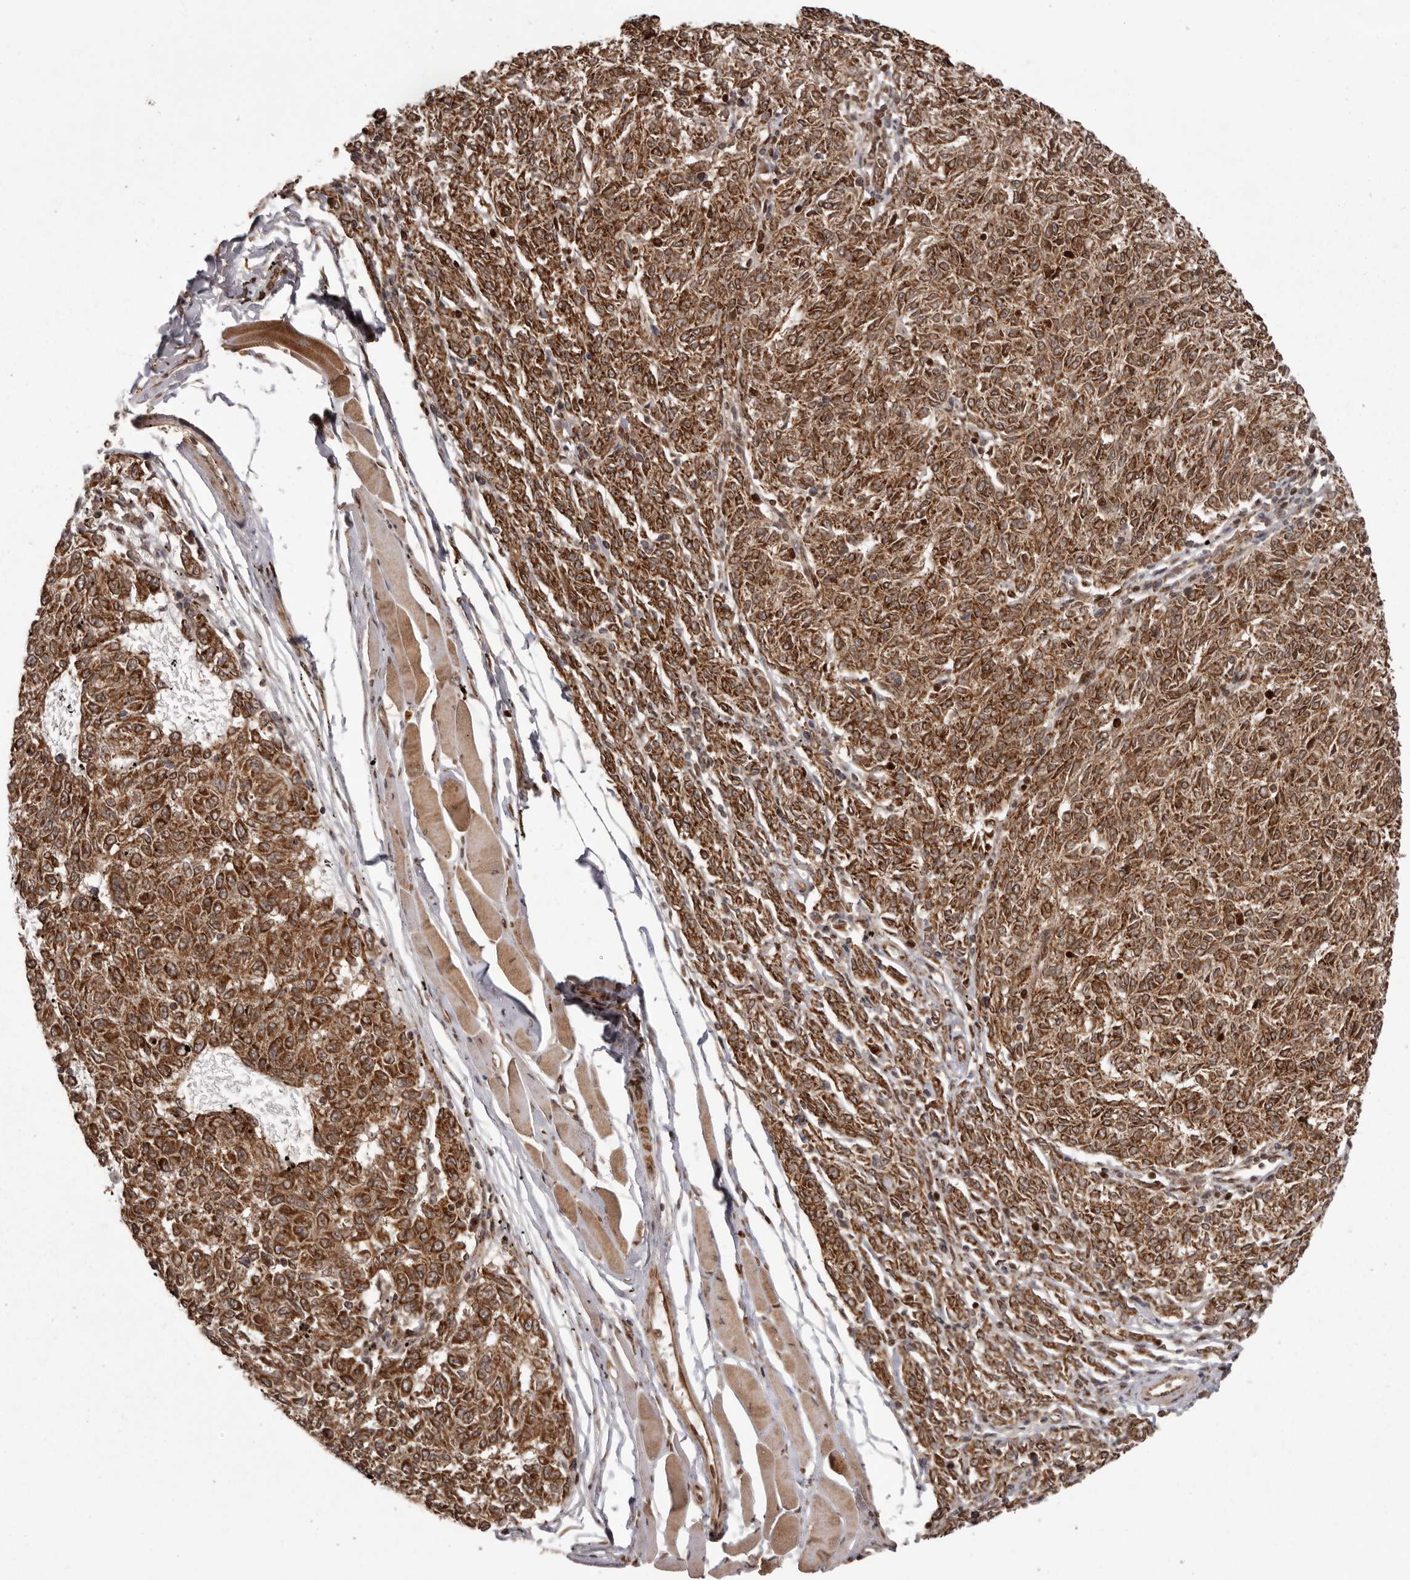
{"staining": {"intensity": "strong", "quantity": ">75%", "location": "cytoplasmic/membranous"}, "tissue": "melanoma", "cell_type": "Tumor cells", "image_type": "cancer", "snomed": [{"axis": "morphology", "description": "Malignant melanoma, NOS"}, {"axis": "topography", "description": "Skin"}], "caption": "Malignant melanoma stained for a protein shows strong cytoplasmic/membranous positivity in tumor cells.", "gene": "CHRM2", "patient": {"sex": "female", "age": 72}}